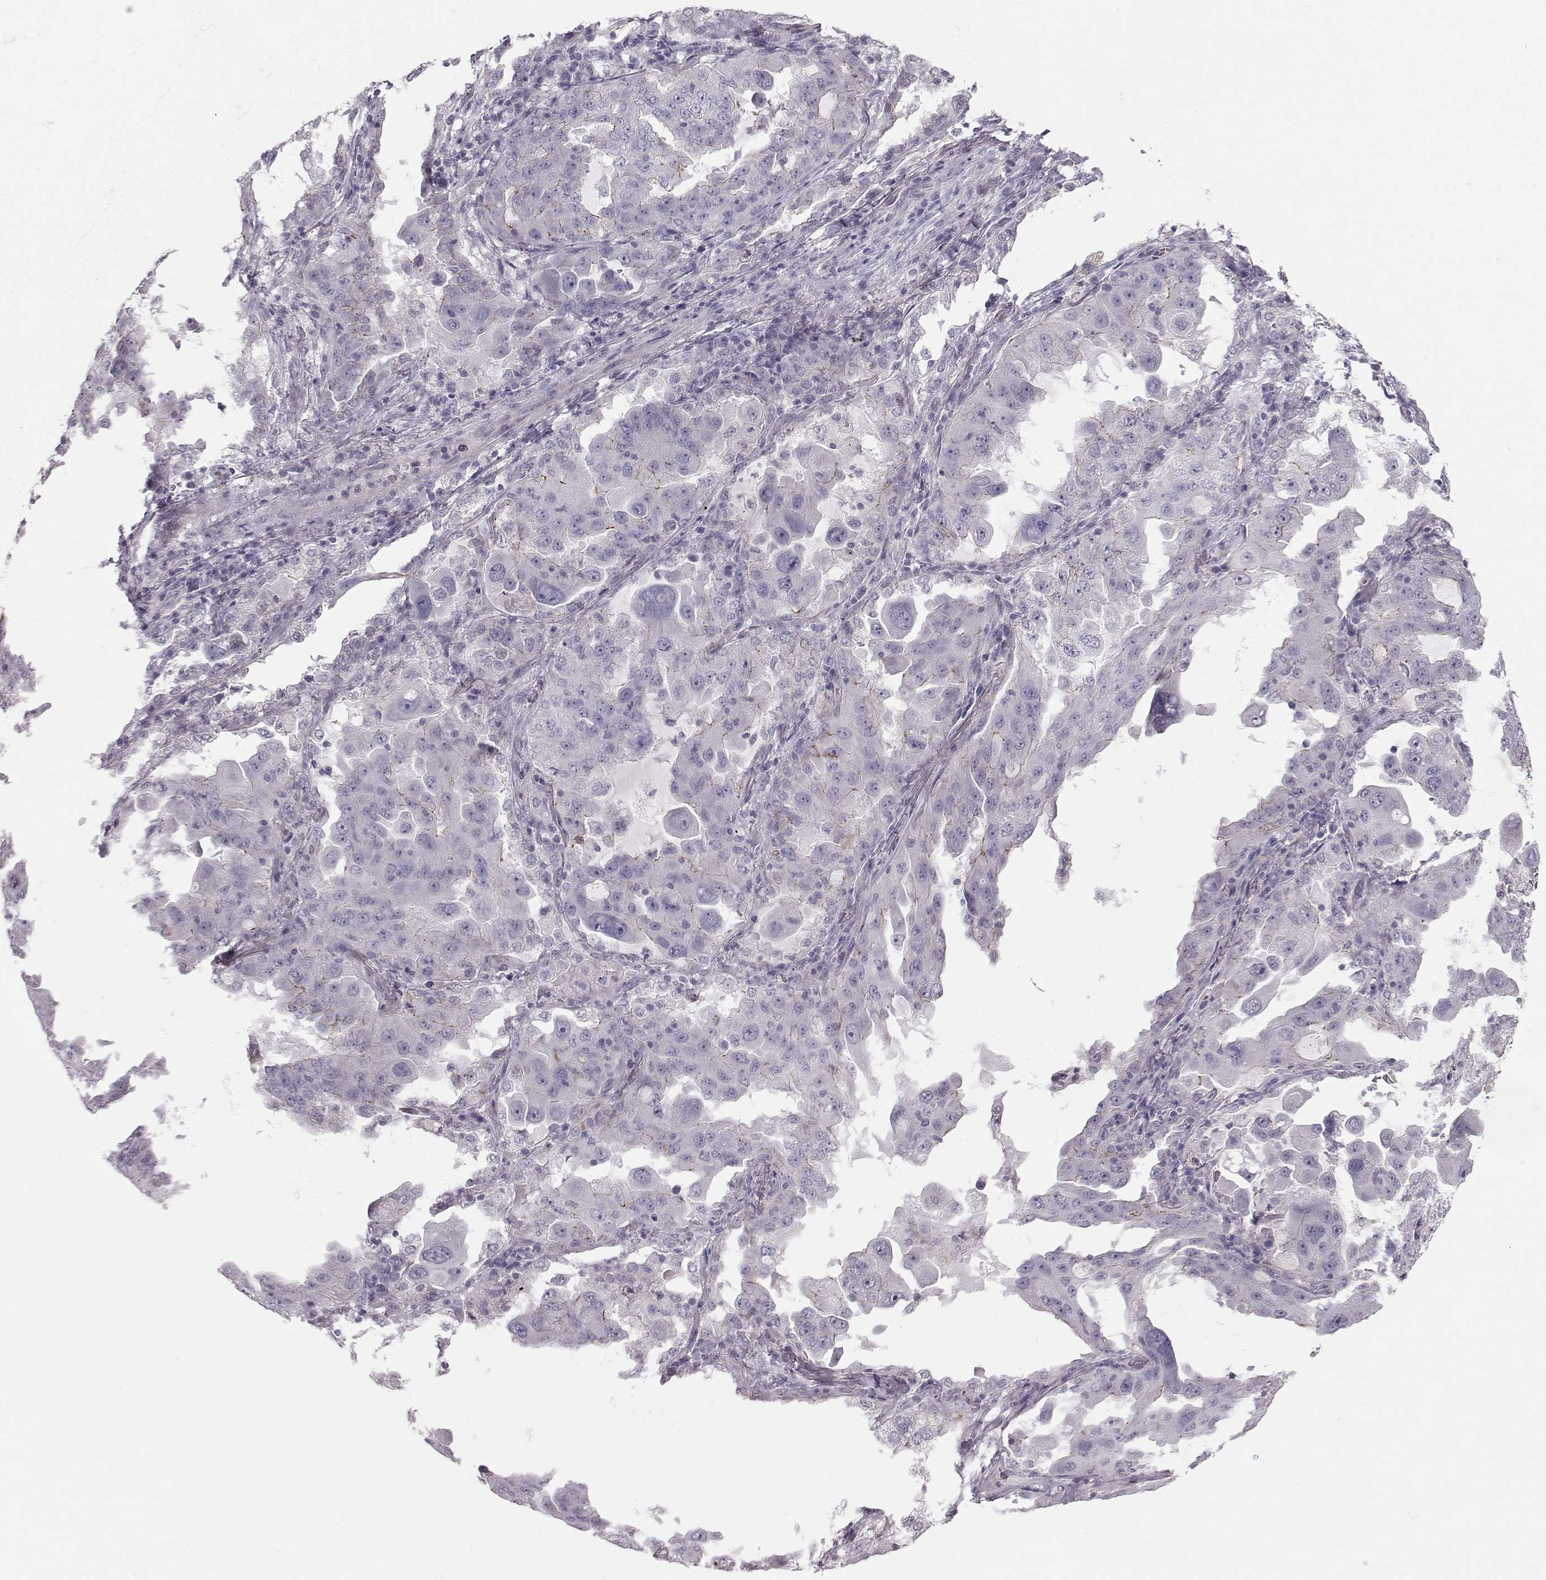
{"staining": {"intensity": "weak", "quantity": "<25%", "location": "cytoplasmic/membranous"}, "tissue": "lung cancer", "cell_type": "Tumor cells", "image_type": "cancer", "snomed": [{"axis": "morphology", "description": "Adenocarcinoma, NOS"}, {"axis": "topography", "description": "Lung"}], "caption": "DAB immunohistochemical staining of lung cancer shows no significant staining in tumor cells.", "gene": "MAST1", "patient": {"sex": "female", "age": 61}}